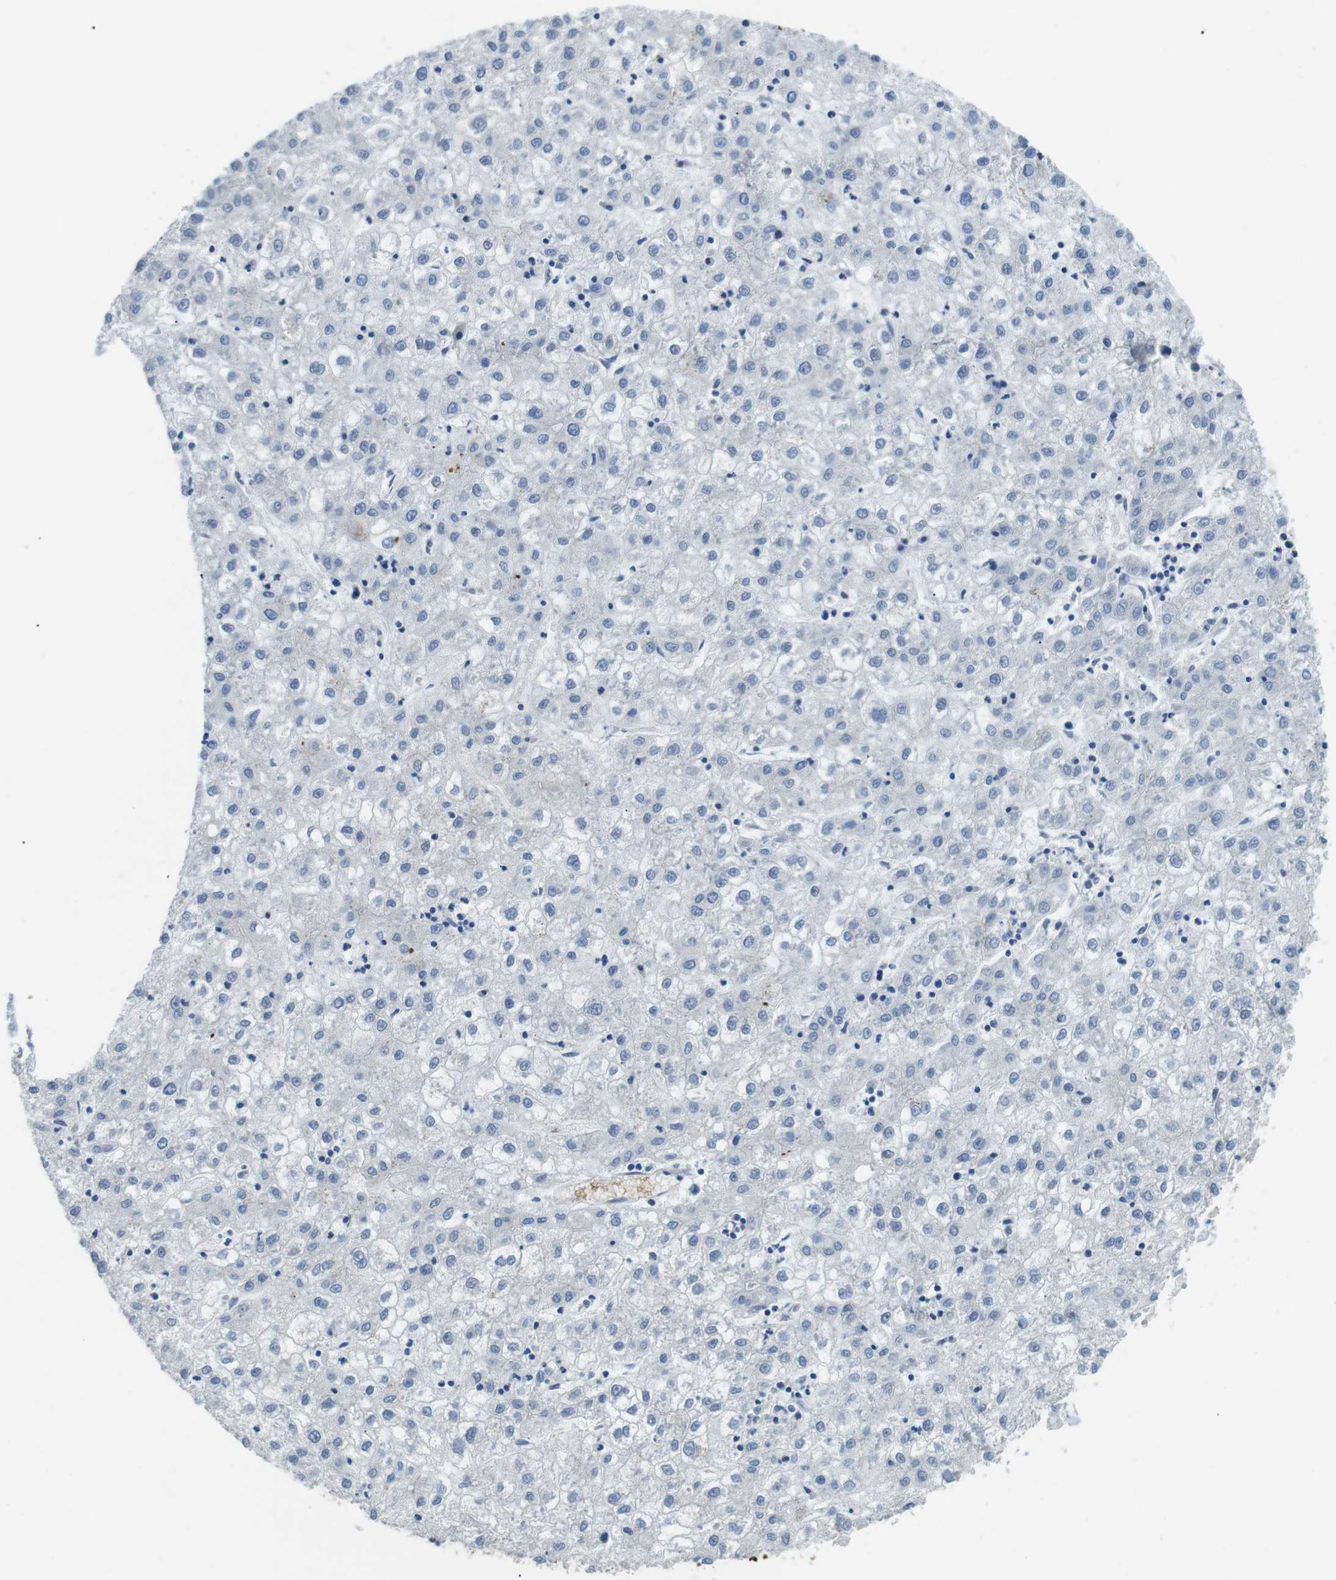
{"staining": {"intensity": "negative", "quantity": "none", "location": "none"}, "tissue": "liver cancer", "cell_type": "Tumor cells", "image_type": "cancer", "snomed": [{"axis": "morphology", "description": "Carcinoma, Hepatocellular, NOS"}, {"axis": "topography", "description": "Liver"}], "caption": "The immunohistochemistry (IHC) photomicrograph has no significant positivity in tumor cells of liver hepatocellular carcinoma tissue. The staining is performed using DAB brown chromogen with nuclei counter-stained in using hematoxylin.", "gene": "WSCD1", "patient": {"sex": "male", "age": 72}}